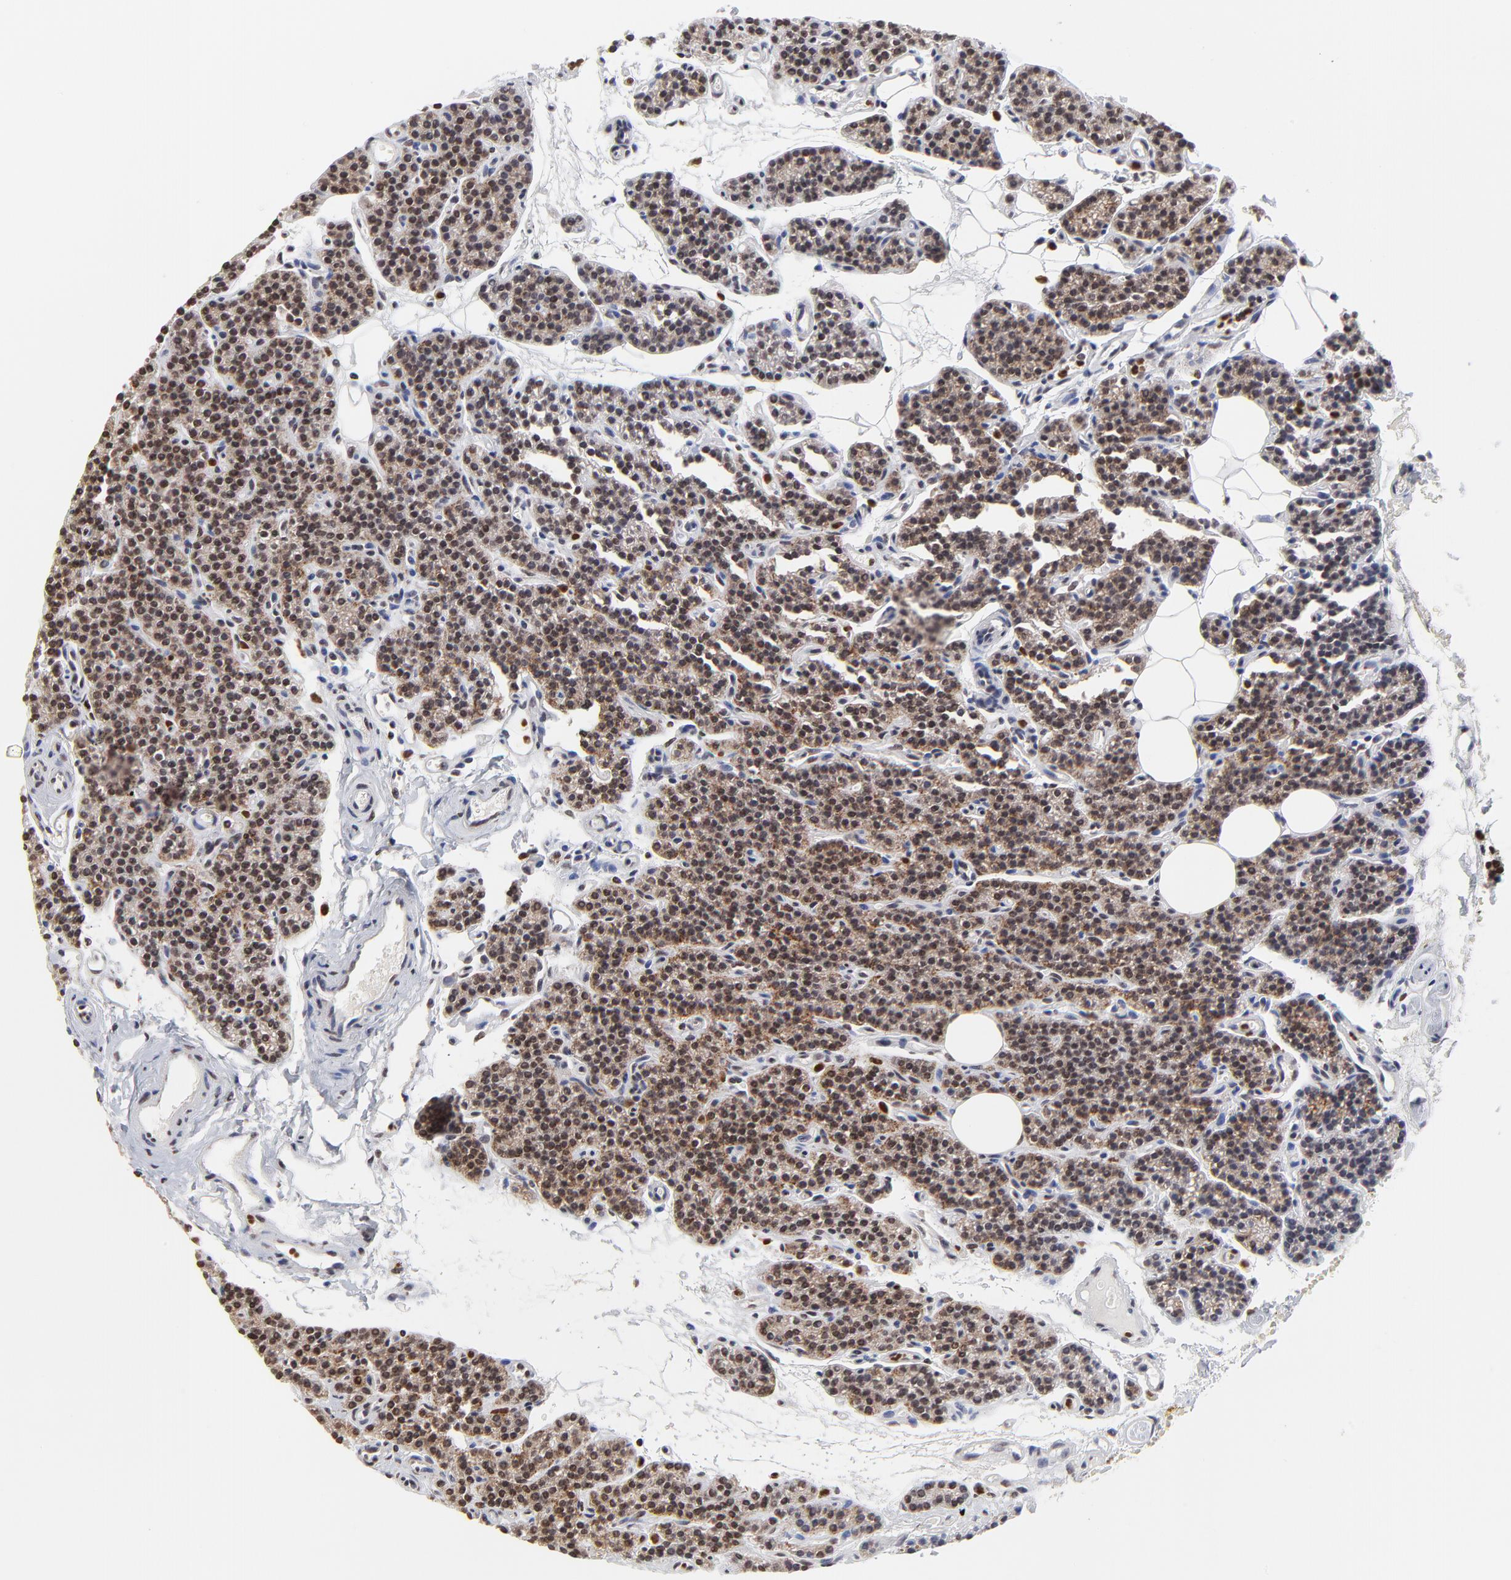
{"staining": {"intensity": "moderate", "quantity": ">75%", "location": "cytoplasmic/membranous,nuclear"}, "tissue": "parathyroid gland", "cell_type": "Glandular cells", "image_type": "normal", "snomed": [{"axis": "morphology", "description": "Normal tissue, NOS"}, {"axis": "topography", "description": "Parathyroid gland"}], "caption": "Immunohistochemistry (IHC) micrograph of benign parathyroid gland stained for a protein (brown), which reveals medium levels of moderate cytoplasmic/membranous,nuclear staining in approximately >75% of glandular cells.", "gene": "ZNF777", "patient": {"sex": "male", "age": 25}}